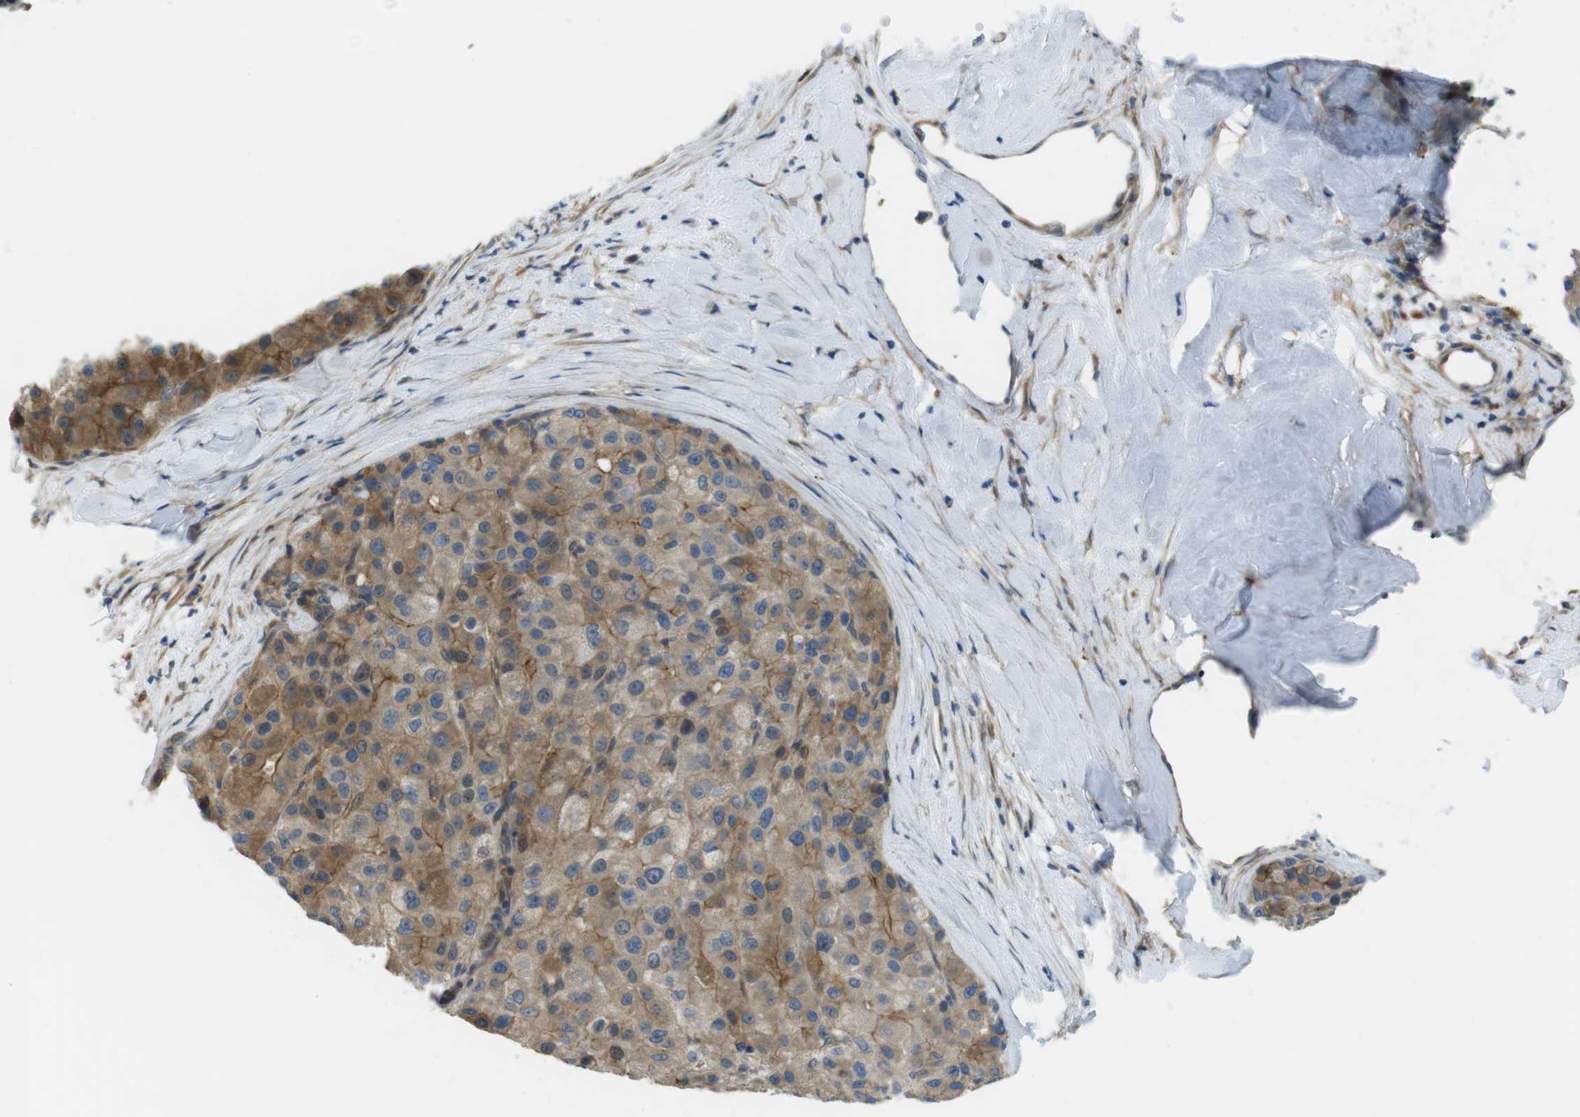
{"staining": {"intensity": "moderate", "quantity": "25%-75%", "location": "cytoplasmic/membranous"}, "tissue": "liver cancer", "cell_type": "Tumor cells", "image_type": "cancer", "snomed": [{"axis": "morphology", "description": "Carcinoma, Hepatocellular, NOS"}, {"axis": "topography", "description": "Liver"}], "caption": "IHC staining of liver hepatocellular carcinoma, which demonstrates medium levels of moderate cytoplasmic/membranous positivity in about 25%-75% of tumor cells indicating moderate cytoplasmic/membranous protein positivity. The staining was performed using DAB (brown) for protein detection and nuclei were counterstained in hematoxylin (blue).", "gene": "ABHD15", "patient": {"sex": "male", "age": 80}}